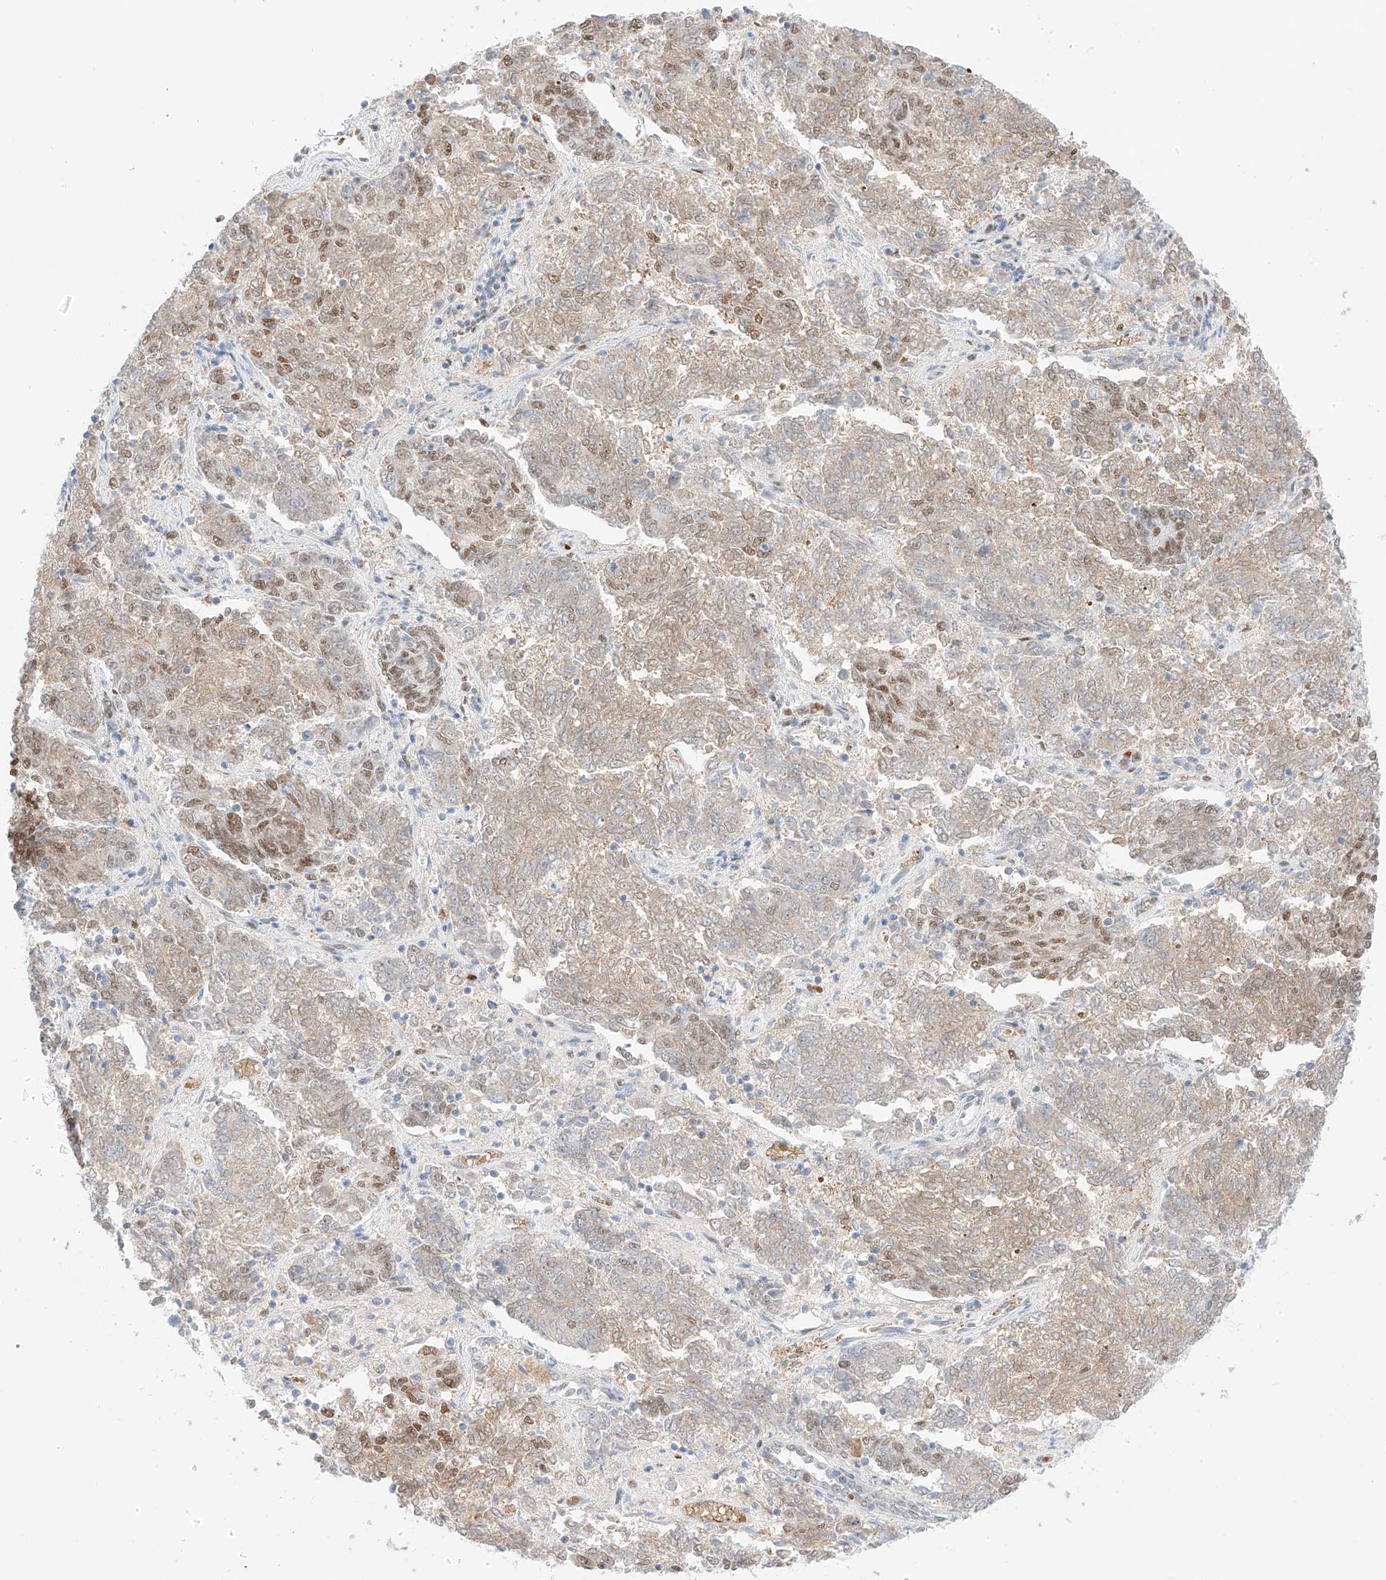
{"staining": {"intensity": "moderate", "quantity": "25%-75%", "location": "cytoplasmic/membranous,nuclear"}, "tissue": "endometrial cancer", "cell_type": "Tumor cells", "image_type": "cancer", "snomed": [{"axis": "morphology", "description": "Adenocarcinoma, NOS"}, {"axis": "topography", "description": "Endometrium"}], "caption": "Immunohistochemical staining of endometrial cancer (adenocarcinoma) displays medium levels of moderate cytoplasmic/membranous and nuclear protein staining in approximately 25%-75% of tumor cells.", "gene": "APIP", "patient": {"sex": "female", "age": 80}}